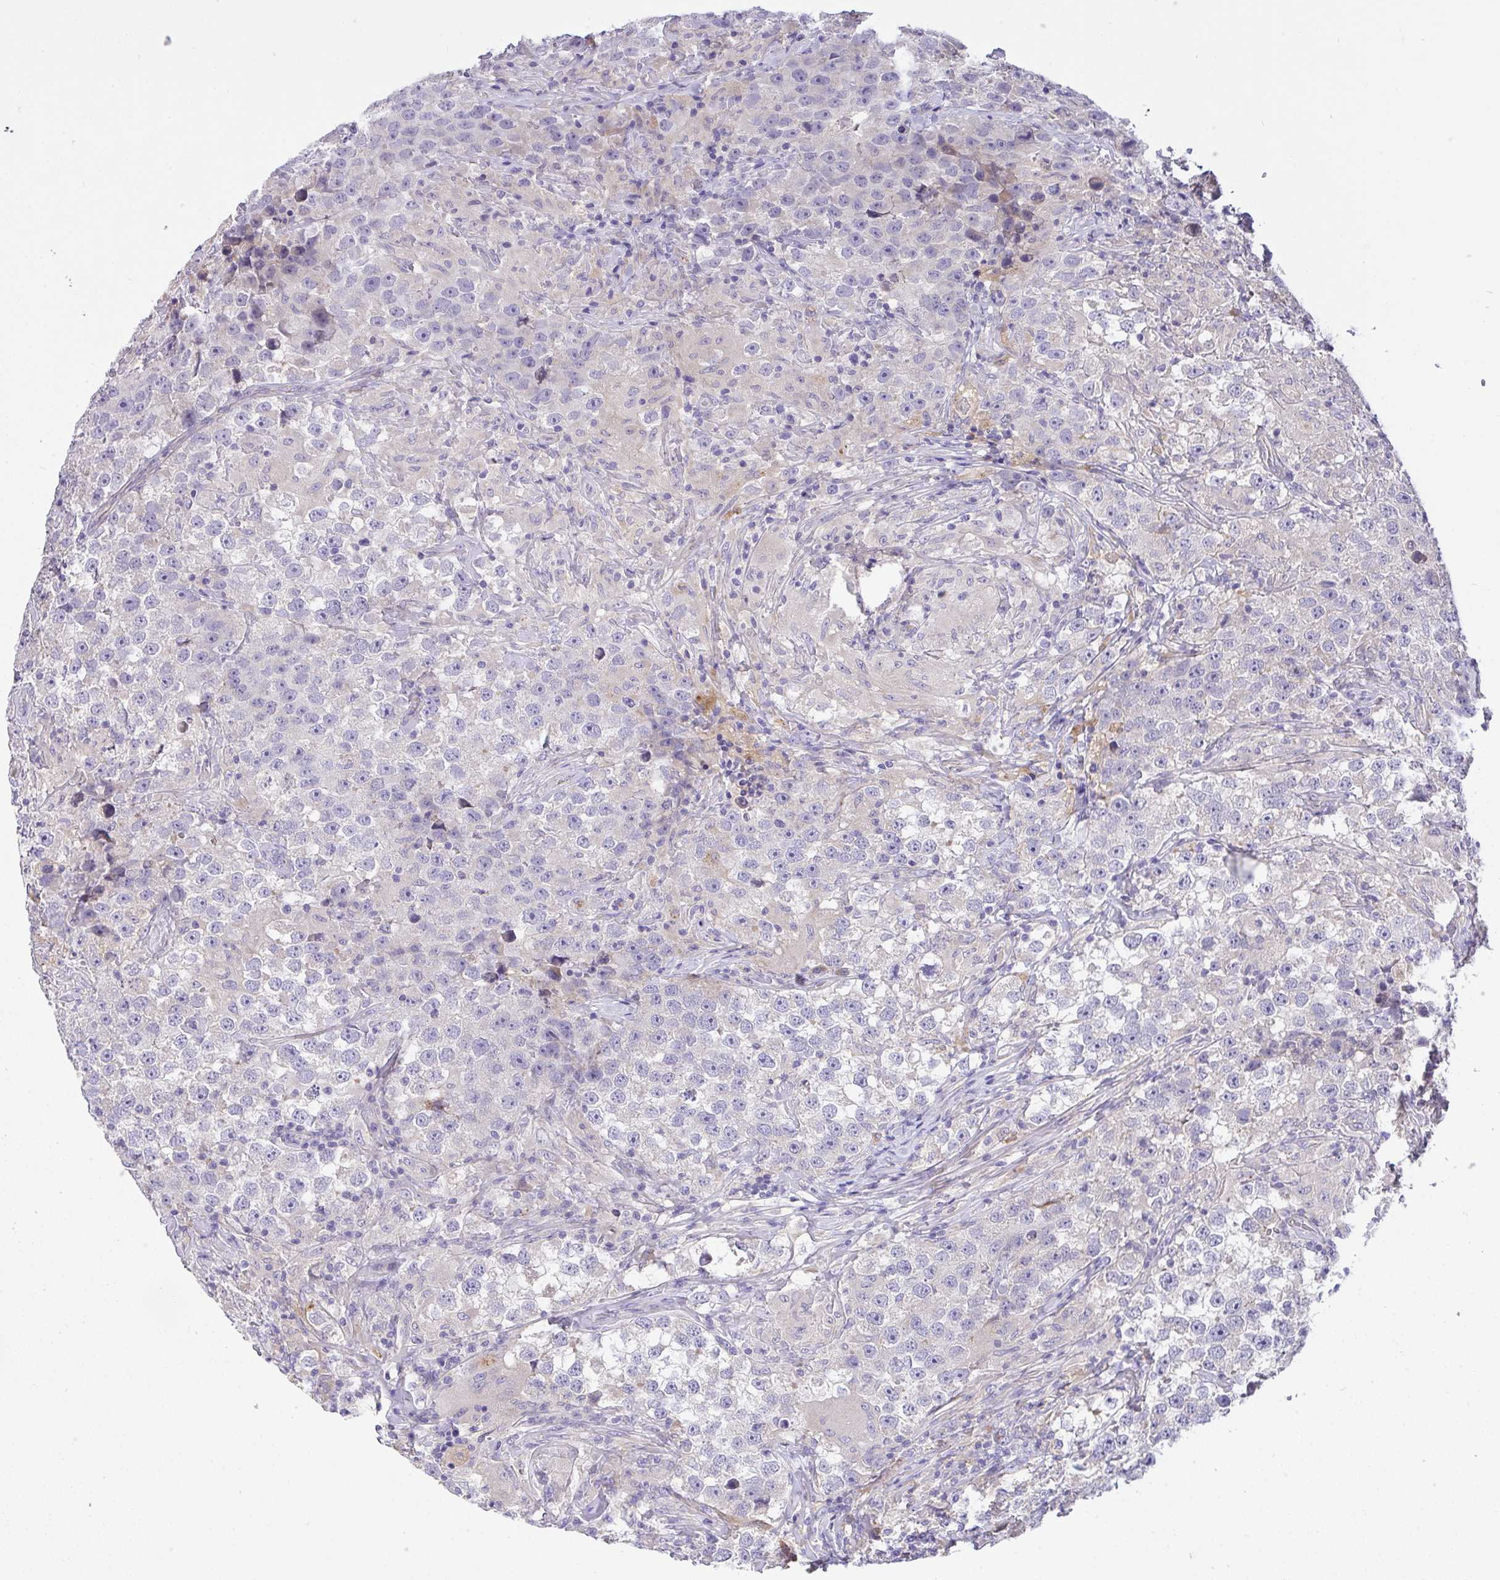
{"staining": {"intensity": "negative", "quantity": "none", "location": "none"}, "tissue": "testis cancer", "cell_type": "Tumor cells", "image_type": "cancer", "snomed": [{"axis": "morphology", "description": "Seminoma, NOS"}, {"axis": "topography", "description": "Testis"}], "caption": "This image is of seminoma (testis) stained with IHC to label a protein in brown with the nuclei are counter-stained blue. There is no expression in tumor cells.", "gene": "ZNF581", "patient": {"sex": "male", "age": 46}}